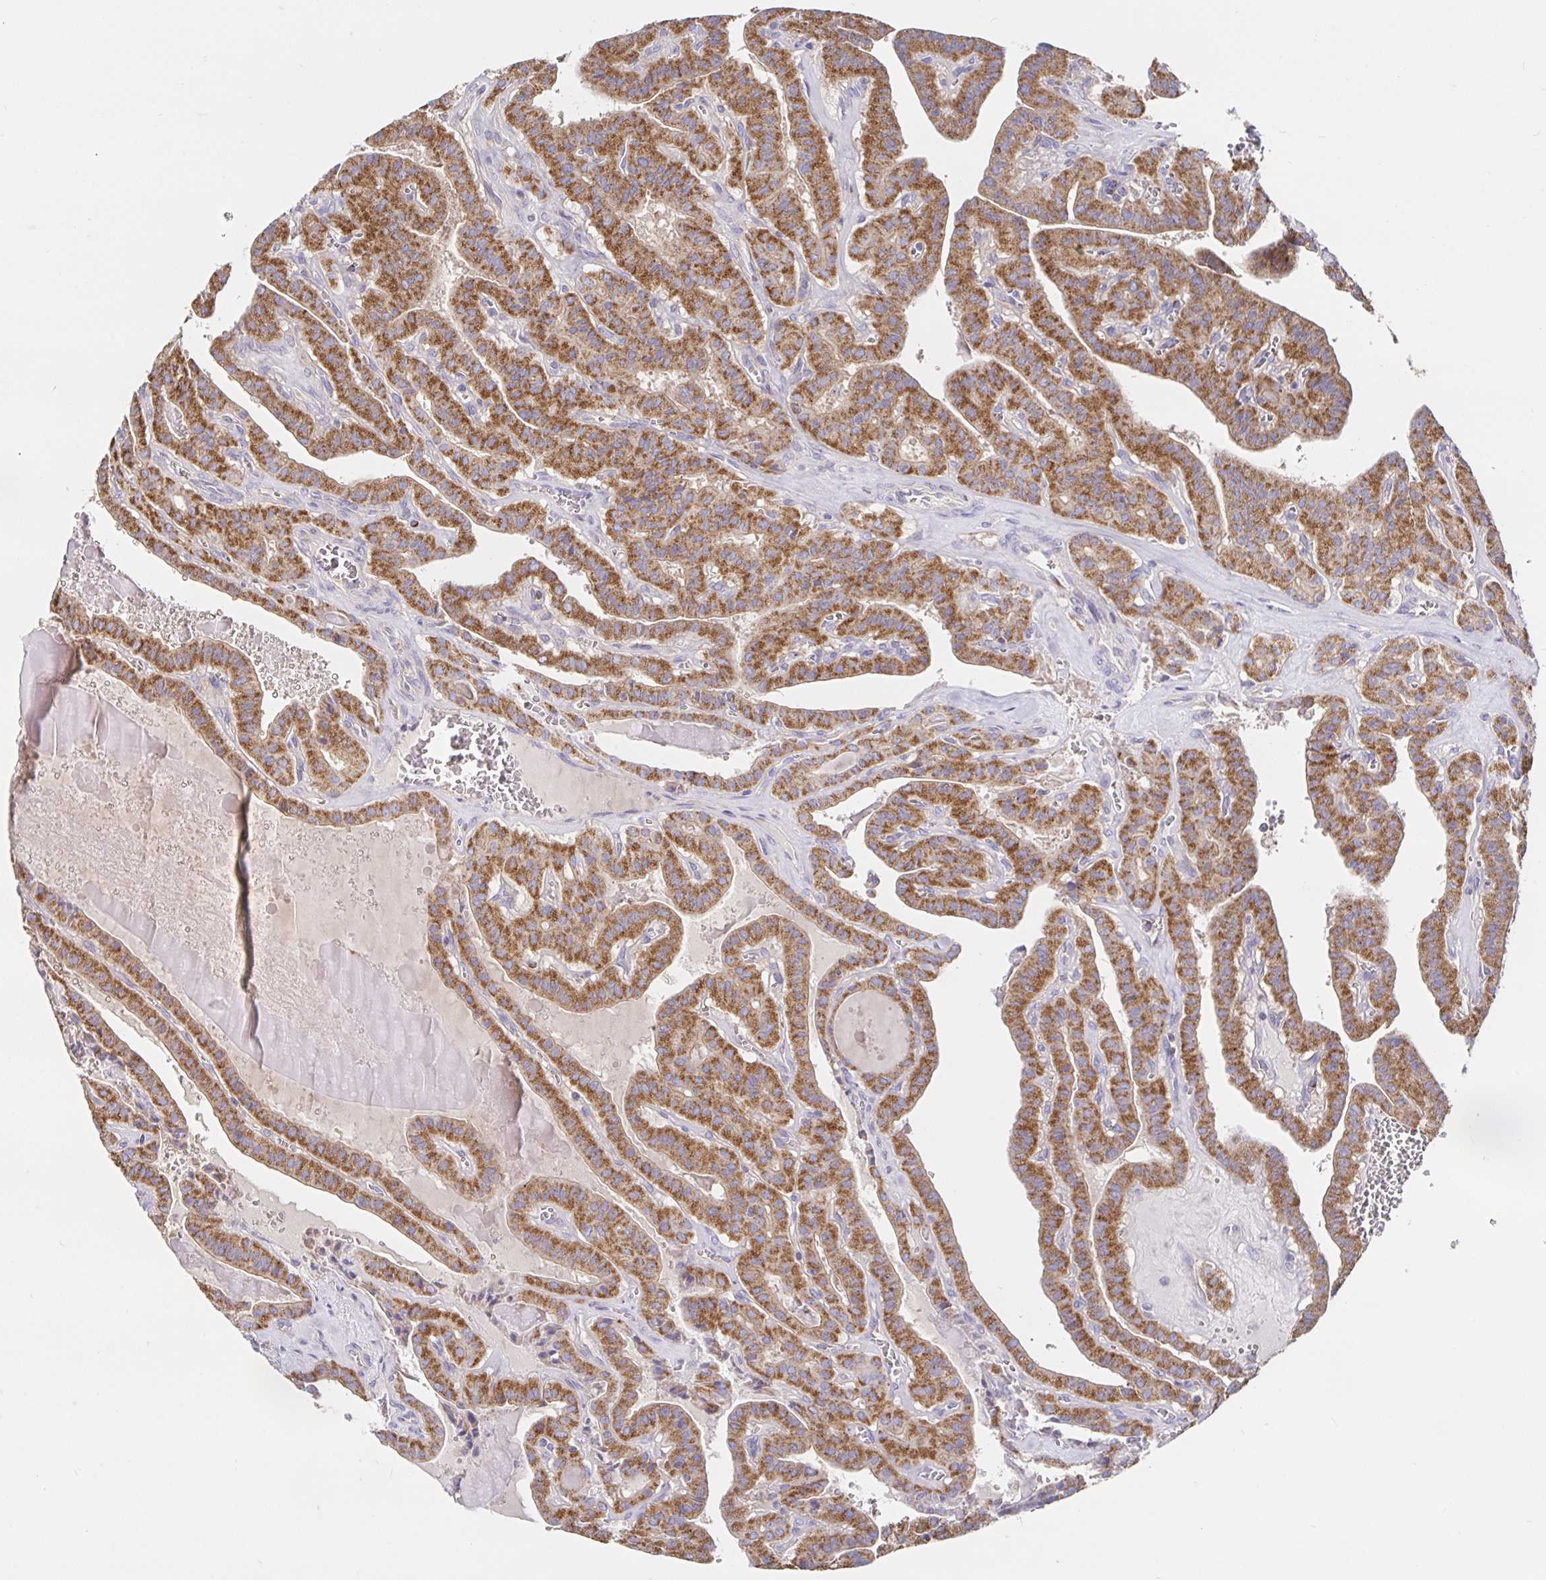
{"staining": {"intensity": "moderate", "quantity": ">75%", "location": "cytoplasmic/membranous"}, "tissue": "thyroid cancer", "cell_type": "Tumor cells", "image_type": "cancer", "snomed": [{"axis": "morphology", "description": "Papillary adenocarcinoma, NOS"}, {"axis": "topography", "description": "Thyroid gland"}], "caption": "There is medium levels of moderate cytoplasmic/membranous staining in tumor cells of thyroid cancer, as demonstrated by immunohistochemical staining (brown color).", "gene": "PRDX3", "patient": {"sex": "male", "age": 52}}